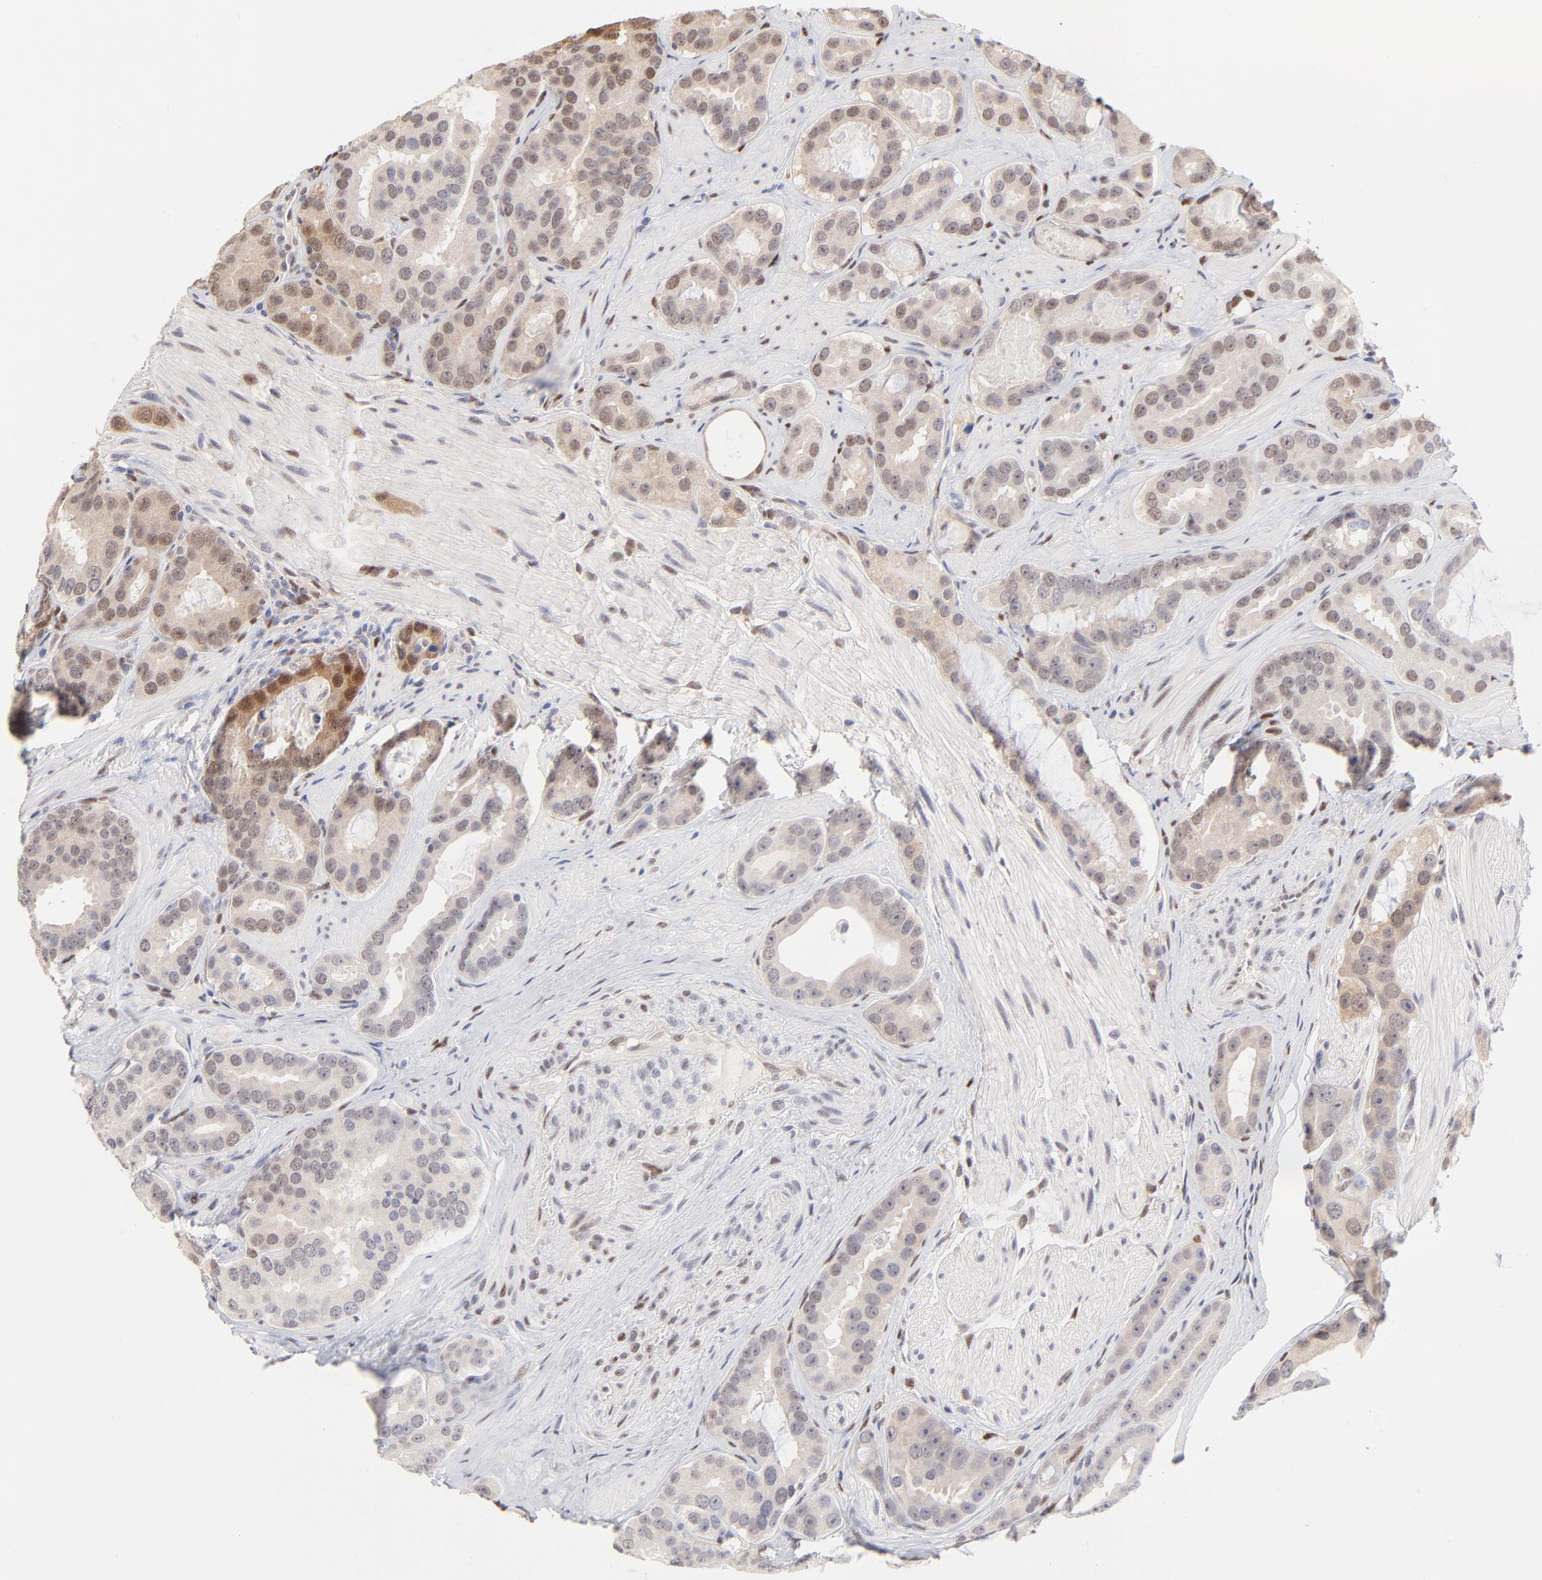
{"staining": {"intensity": "moderate", "quantity": "25%-75%", "location": "nuclear"}, "tissue": "prostate cancer", "cell_type": "Tumor cells", "image_type": "cancer", "snomed": [{"axis": "morphology", "description": "Adenocarcinoma, Low grade"}, {"axis": "topography", "description": "Prostate"}], "caption": "Immunohistochemistry (DAB (3,3'-diaminobenzidine)) staining of human prostate cancer reveals moderate nuclear protein staining in about 25%-75% of tumor cells.", "gene": "STAT3", "patient": {"sex": "male", "age": 59}}